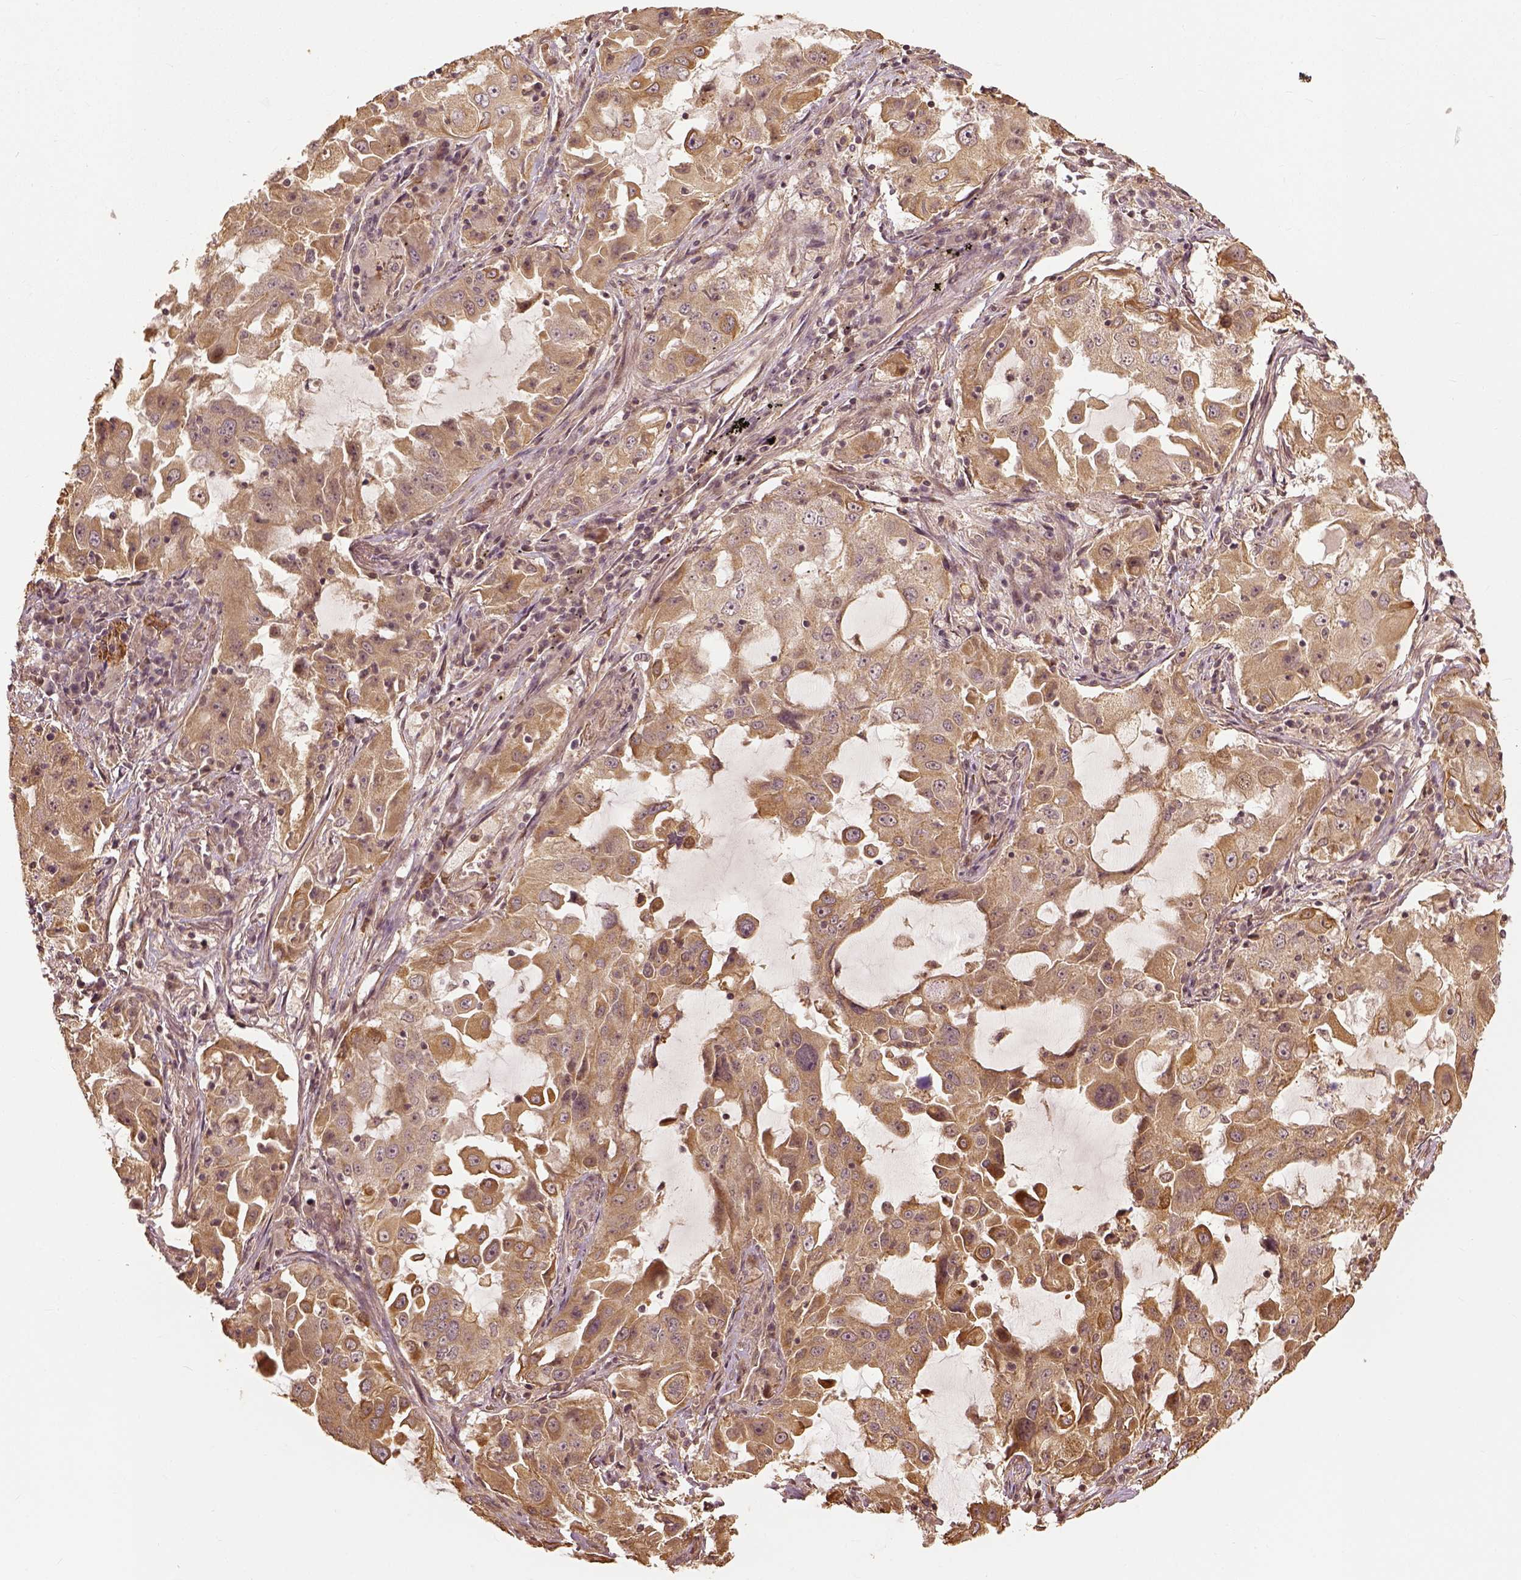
{"staining": {"intensity": "moderate", "quantity": ">75%", "location": "cytoplasmic/membranous"}, "tissue": "lung cancer", "cell_type": "Tumor cells", "image_type": "cancer", "snomed": [{"axis": "morphology", "description": "Adenocarcinoma, NOS"}, {"axis": "topography", "description": "Lung"}], "caption": "A high-resolution histopathology image shows immunohistochemistry (IHC) staining of adenocarcinoma (lung), which reveals moderate cytoplasmic/membranous staining in approximately >75% of tumor cells. Ihc stains the protein in brown and the nuclei are stained blue.", "gene": "VEGFA", "patient": {"sex": "female", "age": 61}}